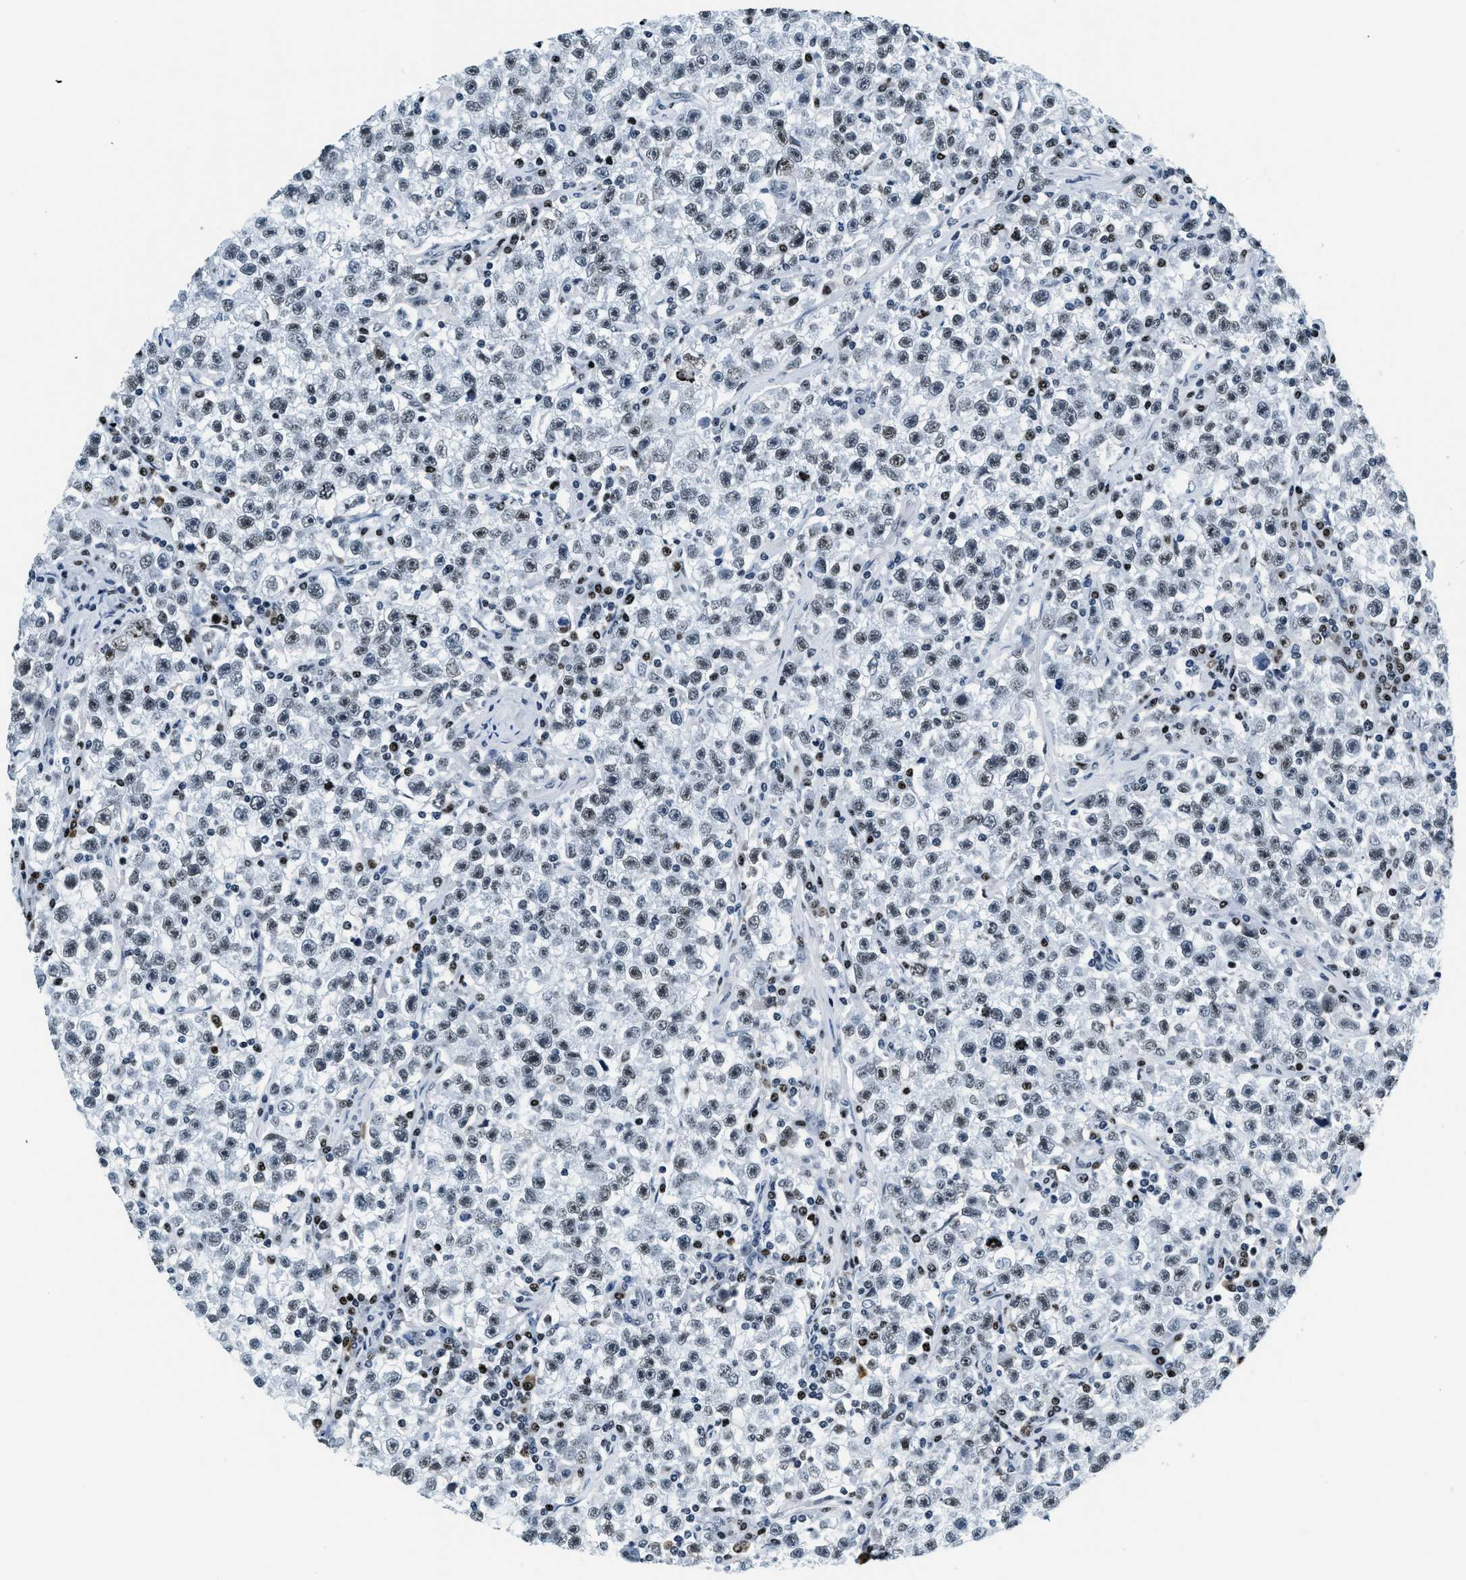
{"staining": {"intensity": "weak", "quantity": "25%-75%", "location": "nuclear"}, "tissue": "testis cancer", "cell_type": "Tumor cells", "image_type": "cancer", "snomed": [{"axis": "morphology", "description": "Seminoma, NOS"}, {"axis": "topography", "description": "Testis"}], "caption": "Testis seminoma stained with a protein marker demonstrates weak staining in tumor cells.", "gene": "TOP1", "patient": {"sex": "male", "age": 22}}